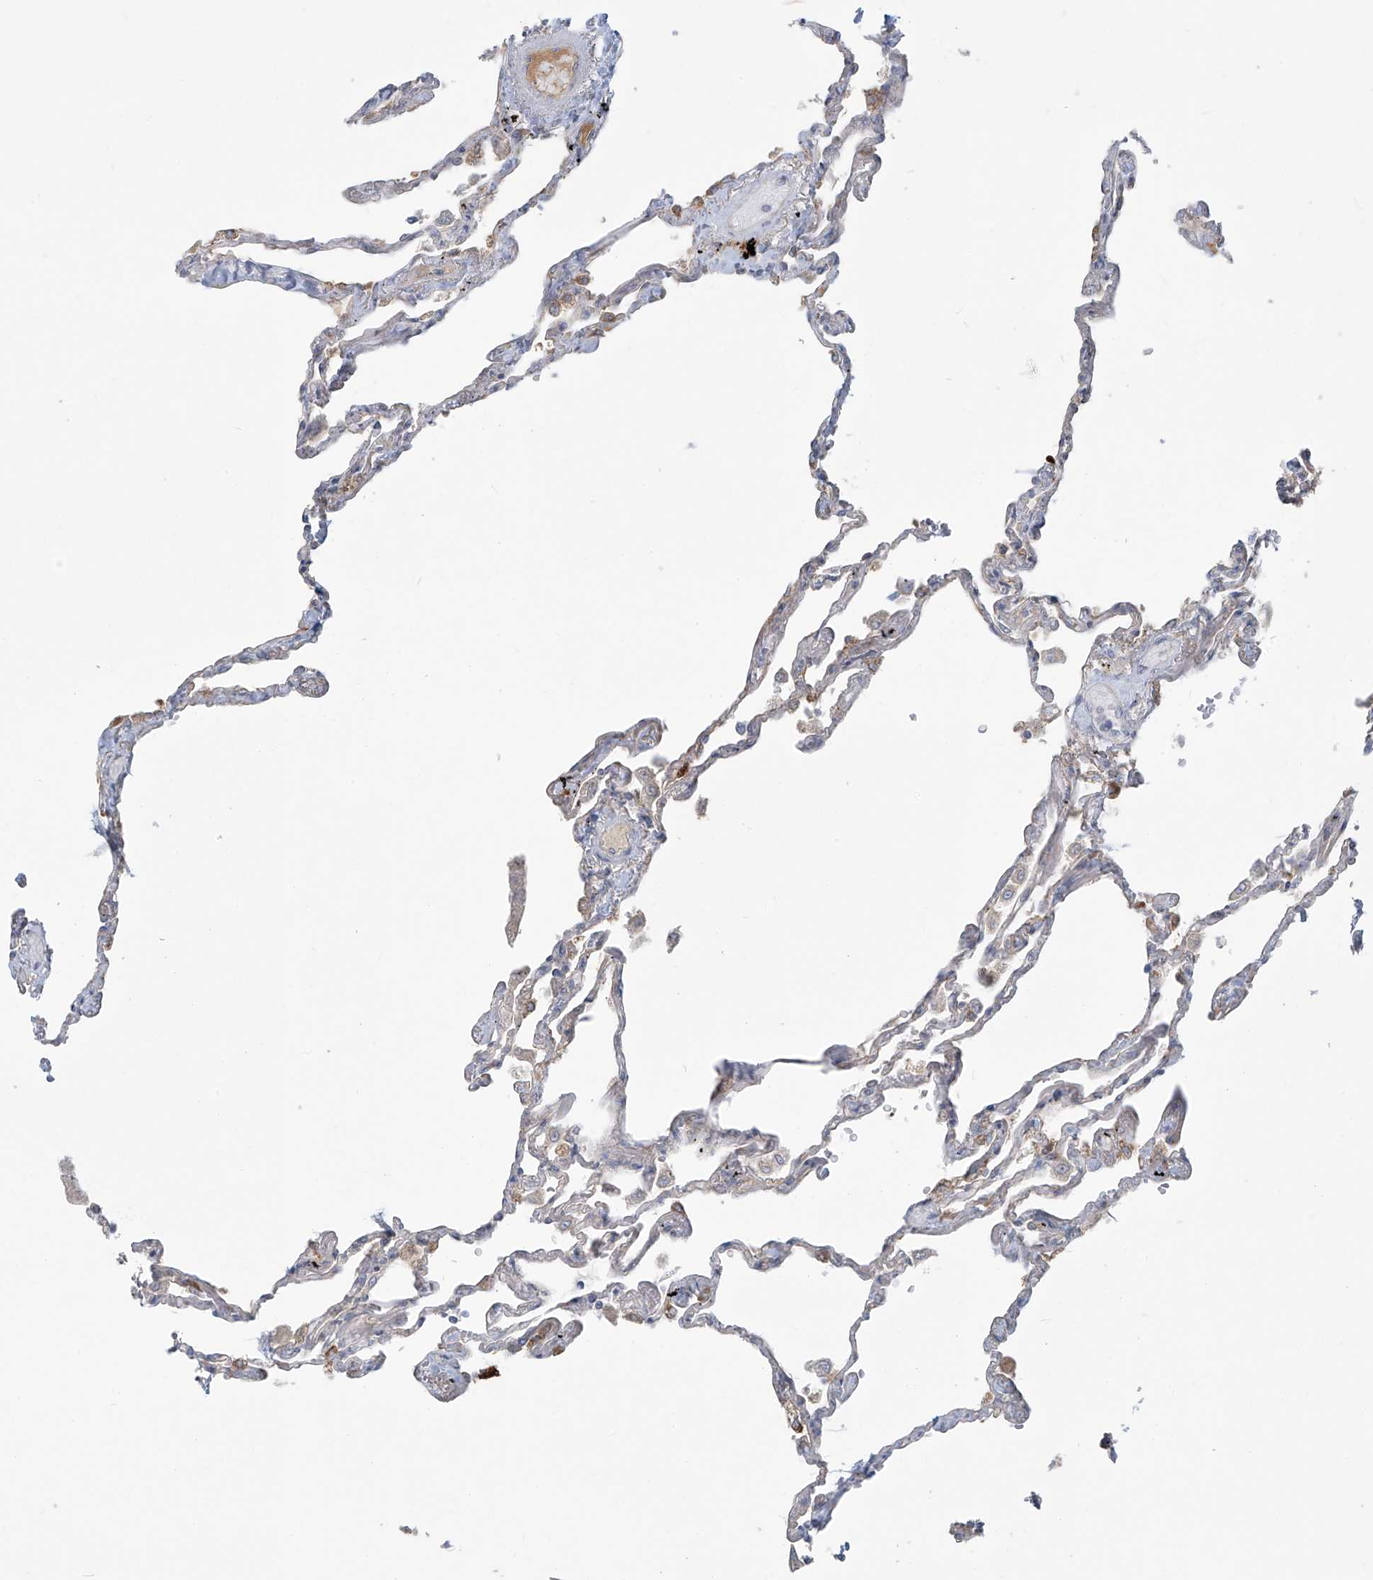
{"staining": {"intensity": "weak", "quantity": "<25%", "location": "cytoplasmic/membranous"}, "tissue": "lung", "cell_type": "Alveolar cells", "image_type": "normal", "snomed": [{"axis": "morphology", "description": "Normal tissue, NOS"}, {"axis": "topography", "description": "Lung"}], "caption": "Protein analysis of normal lung shows no significant positivity in alveolar cells.", "gene": "LZTS3", "patient": {"sex": "female", "age": 67}}